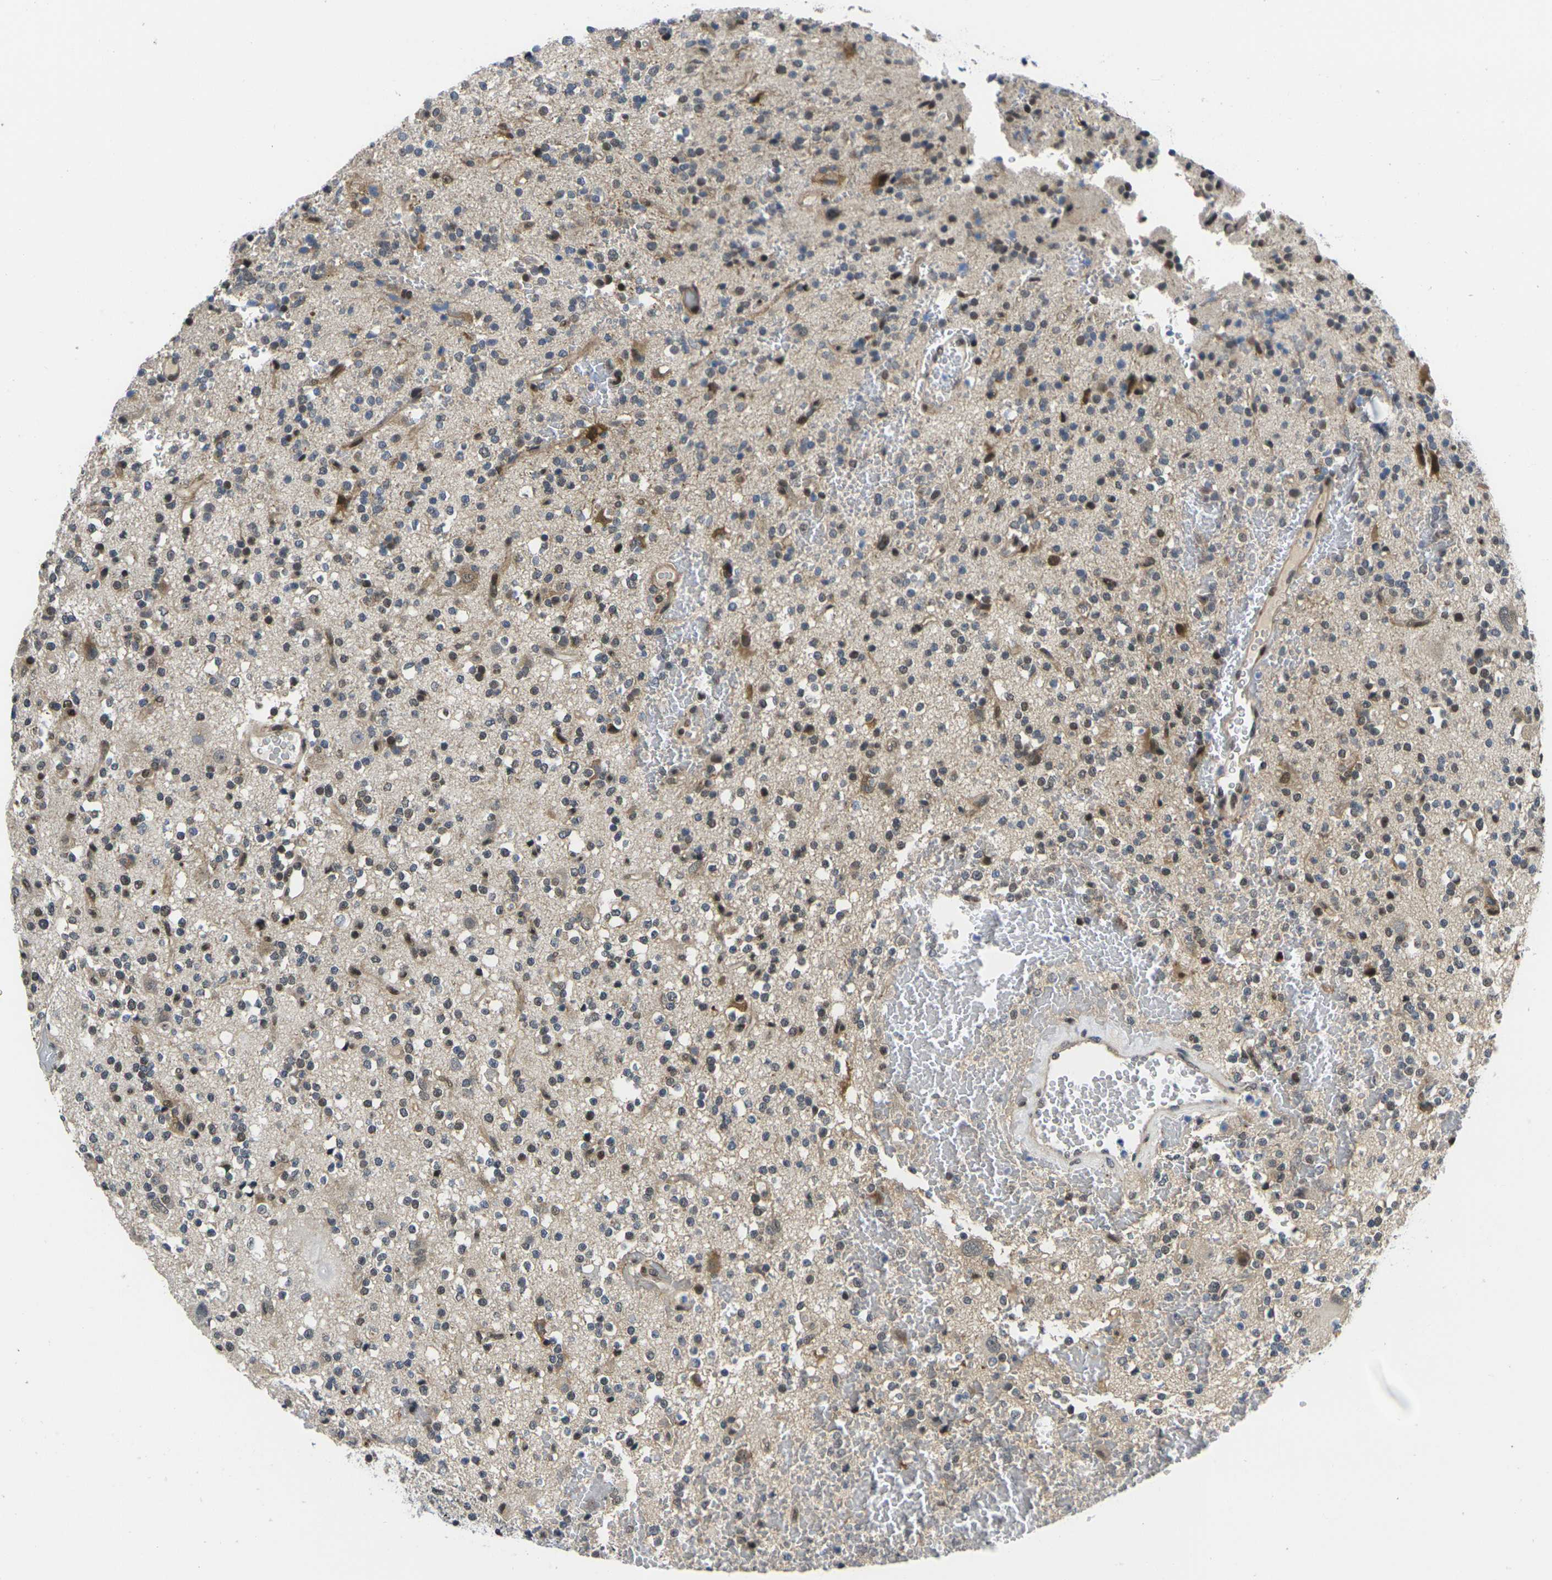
{"staining": {"intensity": "moderate", "quantity": "<25%", "location": "cytoplasmic/membranous,nuclear"}, "tissue": "glioma", "cell_type": "Tumor cells", "image_type": "cancer", "snomed": [{"axis": "morphology", "description": "Glioma, malignant, High grade"}, {"axis": "topography", "description": "Brain"}], "caption": "A photomicrograph of glioma stained for a protein demonstrates moderate cytoplasmic/membranous and nuclear brown staining in tumor cells.", "gene": "RBM7", "patient": {"sex": "male", "age": 47}}